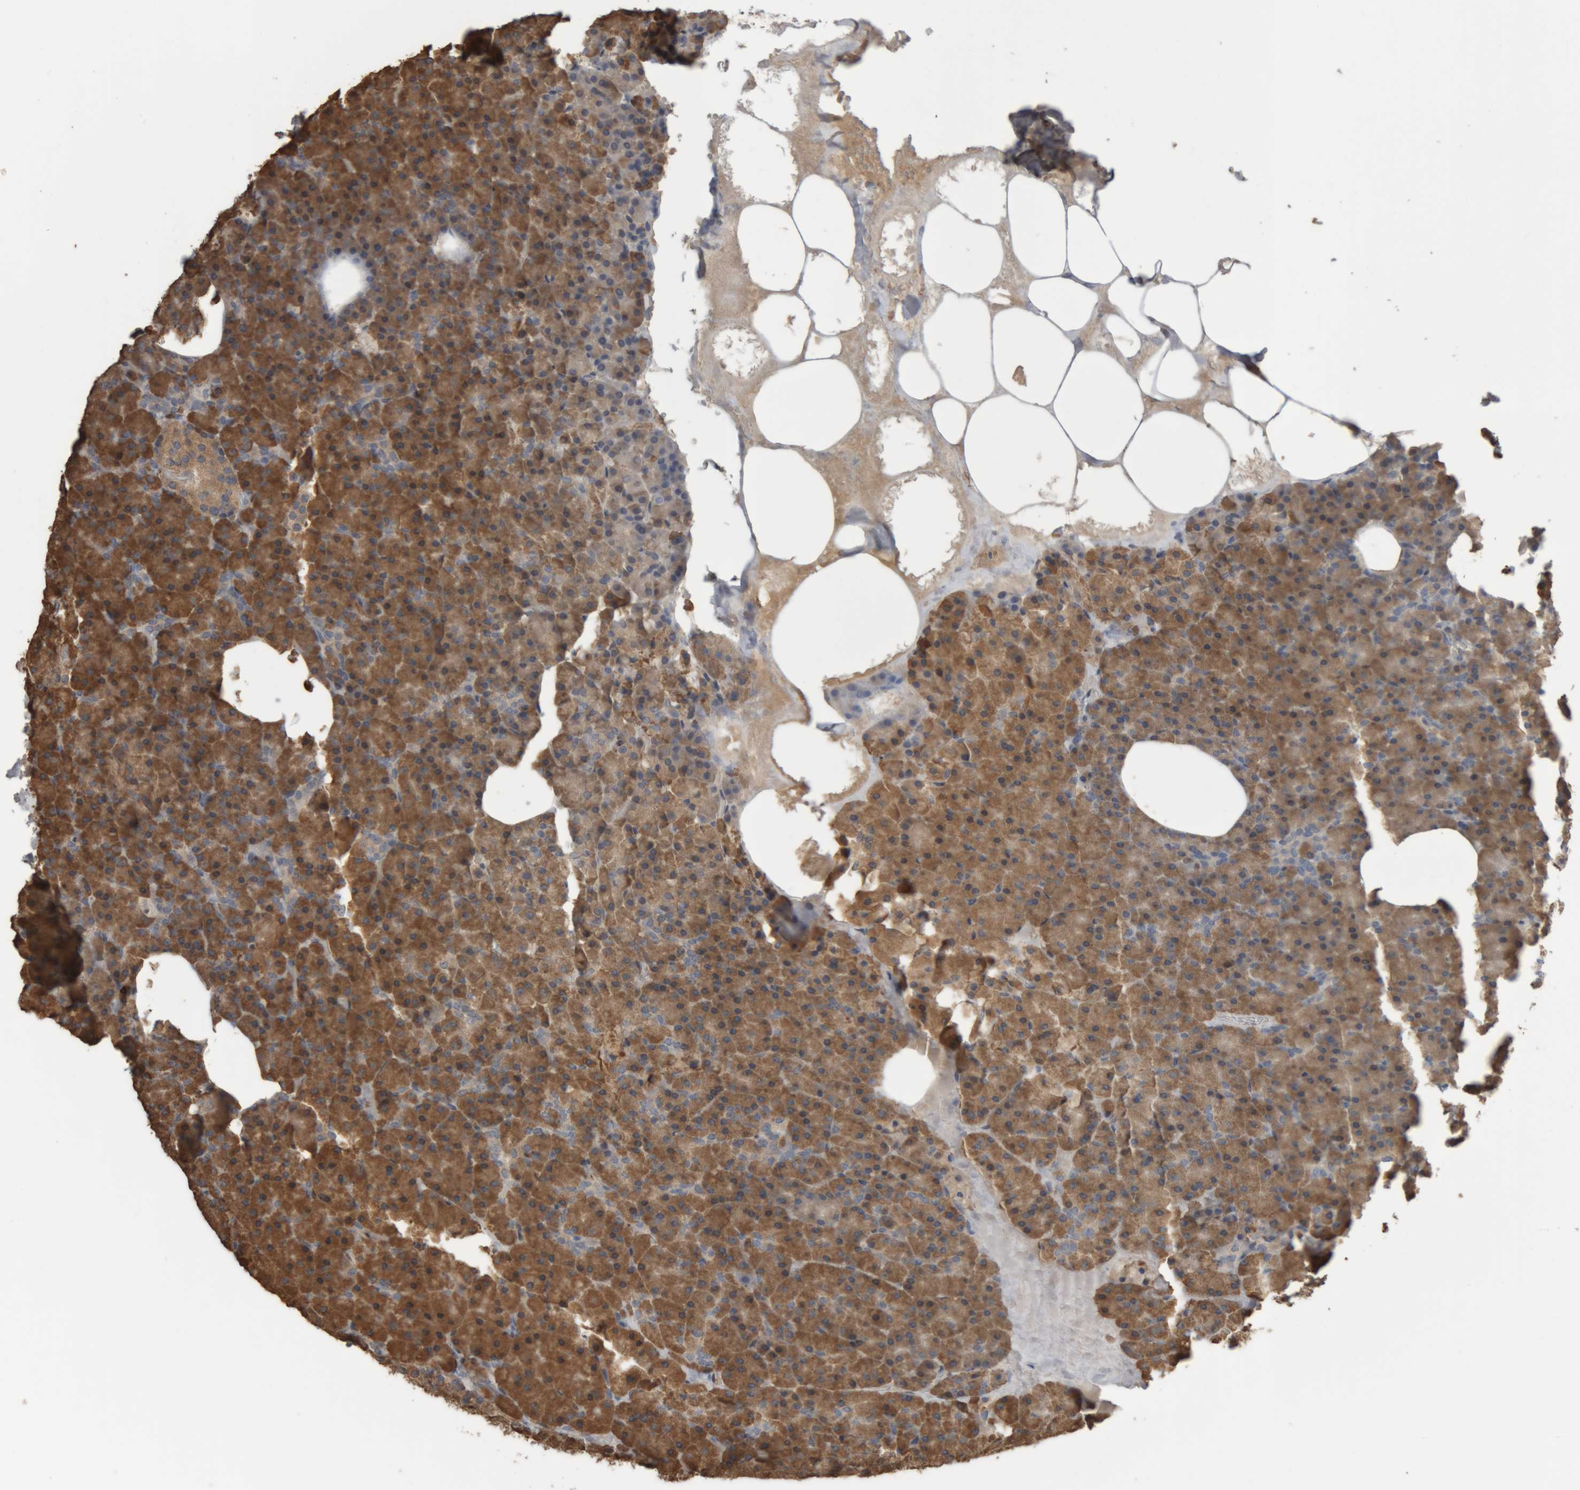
{"staining": {"intensity": "strong", "quantity": ">75%", "location": "cytoplasmic/membranous"}, "tissue": "pancreas", "cell_type": "Exocrine glandular cells", "image_type": "normal", "snomed": [{"axis": "morphology", "description": "Normal tissue, NOS"}, {"axis": "morphology", "description": "Carcinoid, malignant, NOS"}, {"axis": "topography", "description": "Pancreas"}], "caption": "High-power microscopy captured an immunohistochemistry micrograph of unremarkable pancreas, revealing strong cytoplasmic/membranous staining in about >75% of exocrine glandular cells.", "gene": "TMED7", "patient": {"sex": "female", "age": 35}}